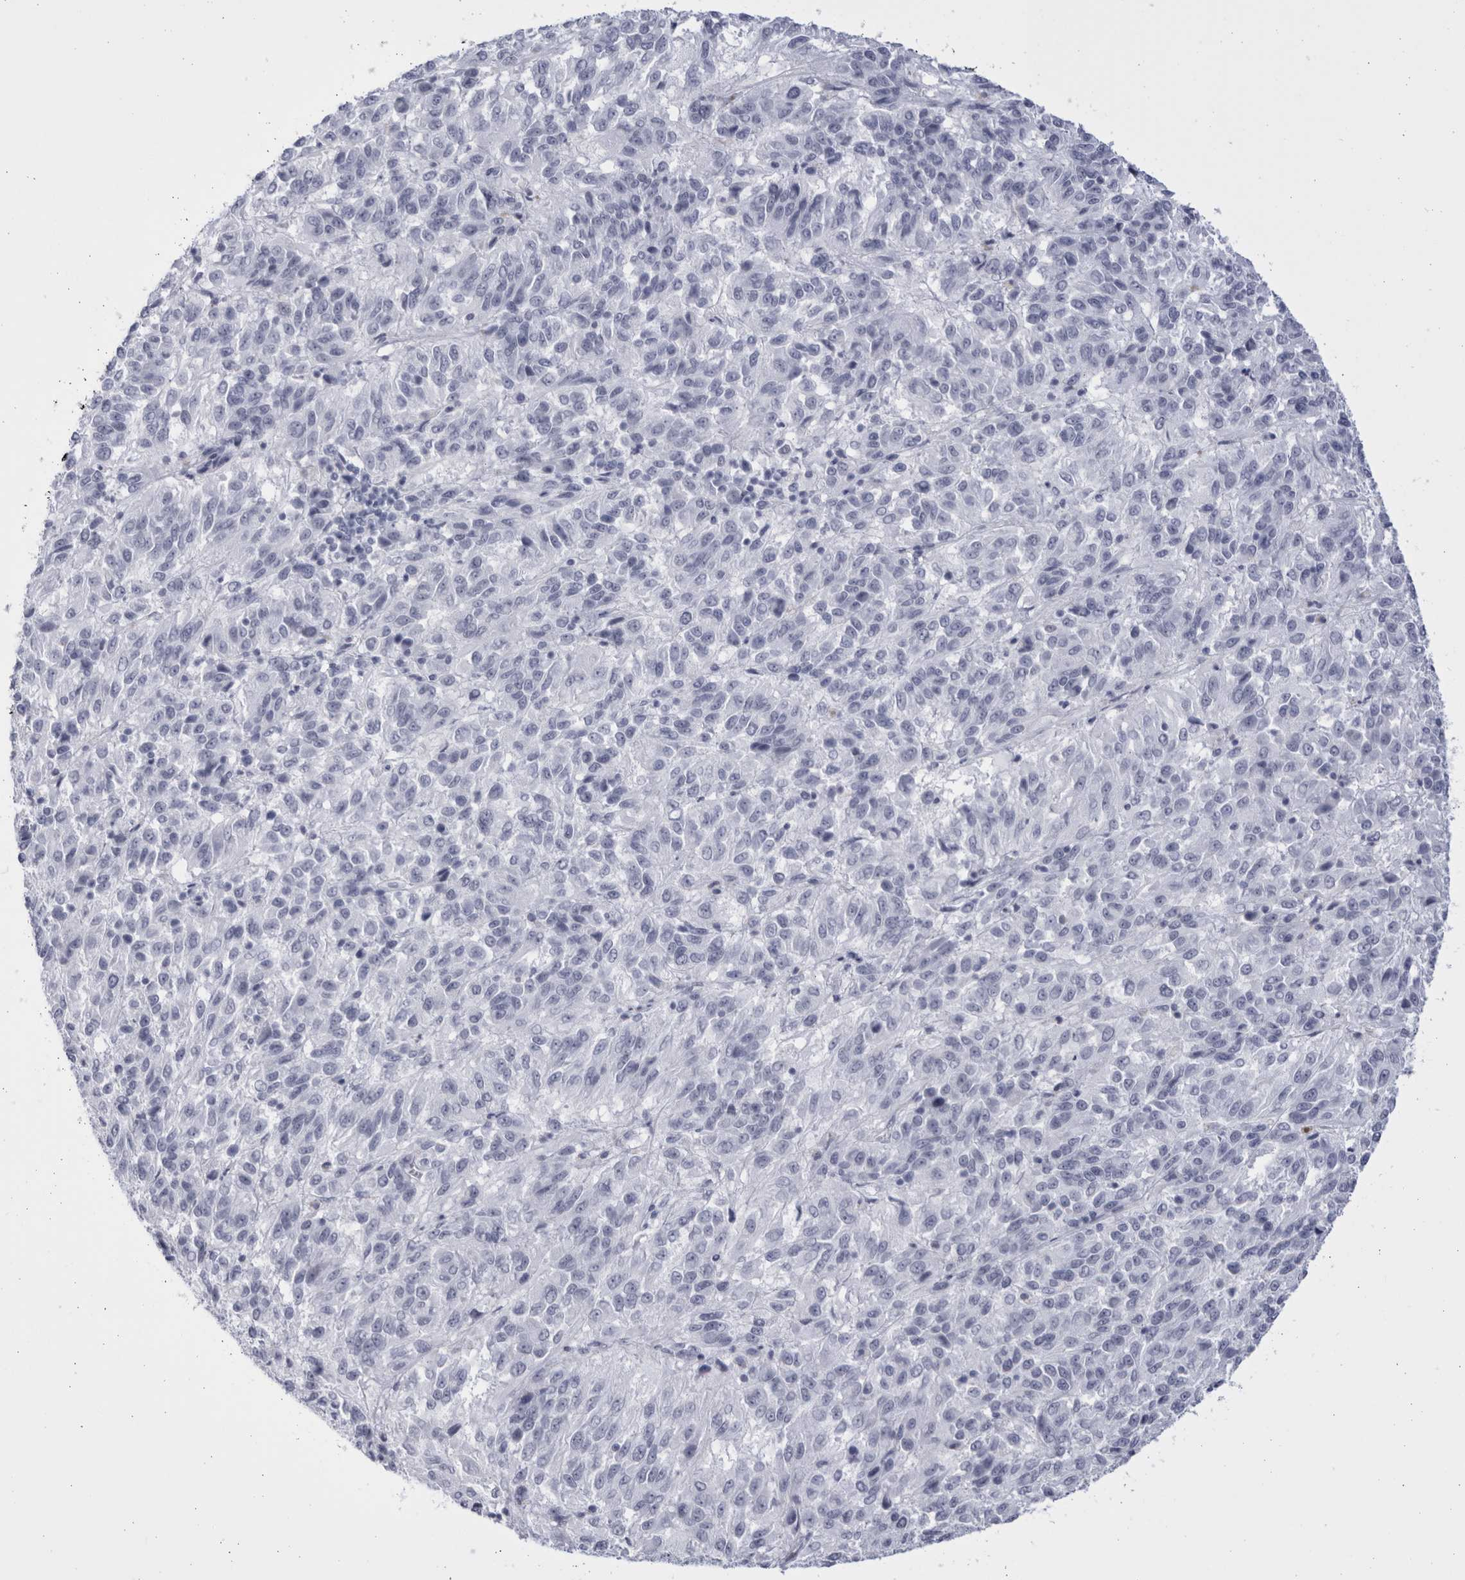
{"staining": {"intensity": "negative", "quantity": "none", "location": "none"}, "tissue": "melanoma", "cell_type": "Tumor cells", "image_type": "cancer", "snomed": [{"axis": "morphology", "description": "Malignant melanoma, Metastatic site"}, {"axis": "topography", "description": "Lung"}], "caption": "An immunohistochemistry histopathology image of malignant melanoma (metastatic site) is shown. There is no staining in tumor cells of malignant melanoma (metastatic site).", "gene": "CCDC181", "patient": {"sex": "male", "age": 64}}